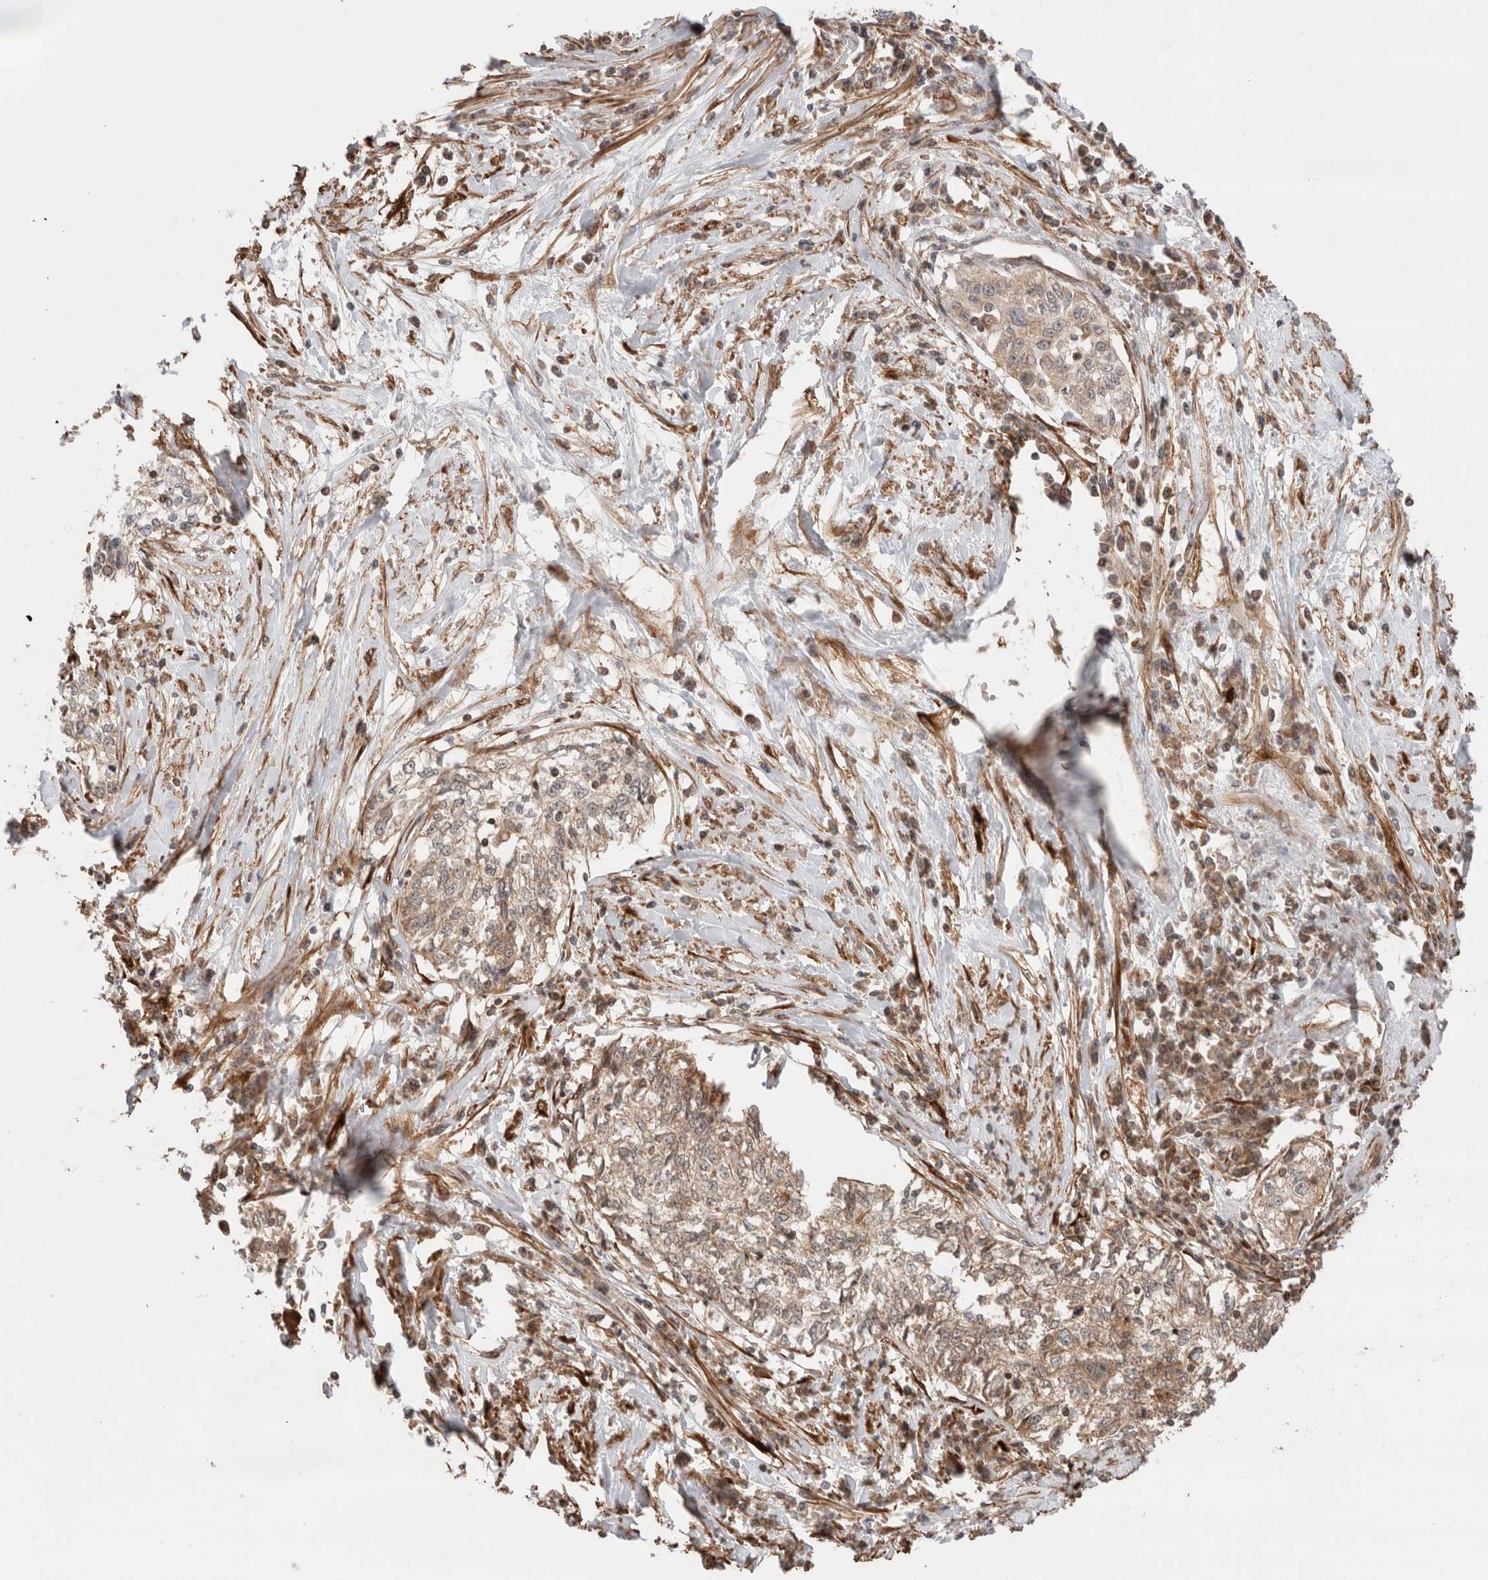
{"staining": {"intensity": "weak", "quantity": ">75%", "location": "cytoplasmic/membranous"}, "tissue": "cervical cancer", "cell_type": "Tumor cells", "image_type": "cancer", "snomed": [{"axis": "morphology", "description": "Squamous cell carcinoma, NOS"}, {"axis": "topography", "description": "Cervix"}], "caption": "A histopathology image showing weak cytoplasmic/membranous expression in approximately >75% of tumor cells in cervical squamous cell carcinoma, as visualized by brown immunohistochemical staining.", "gene": "ZNF649", "patient": {"sex": "female", "age": 57}}